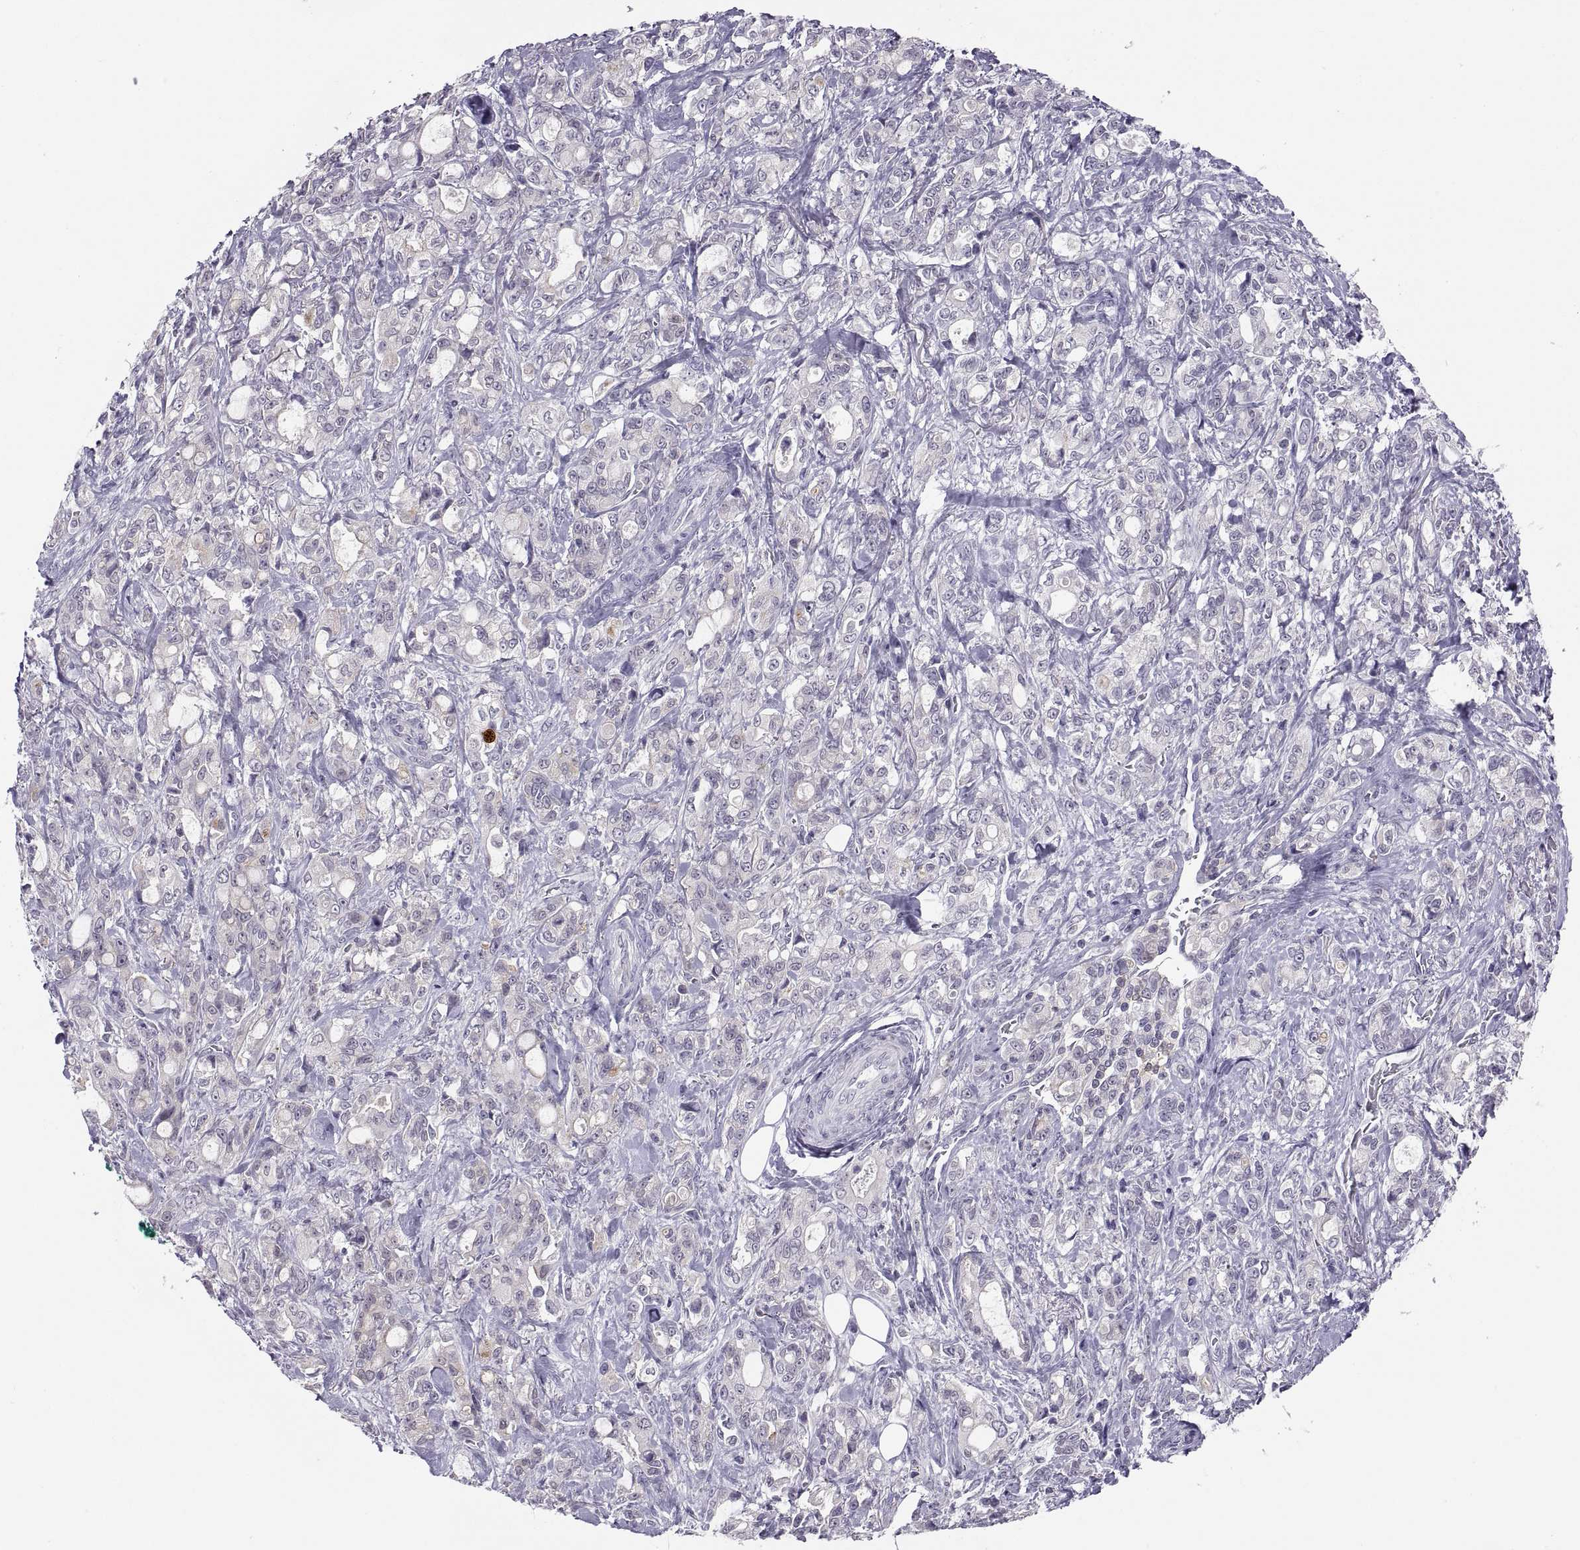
{"staining": {"intensity": "negative", "quantity": "none", "location": "none"}, "tissue": "stomach cancer", "cell_type": "Tumor cells", "image_type": "cancer", "snomed": [{"axis": "morphology", "description": "Adenocarcinoma, NOS"}, {"axis": "topography", "description": "Stomach"}], "caption": "The immunohistochemistry (IHC) photomicrograph has no significant positivity in tumor cells of stomach cancer (adenocarcinoma) tissue.", "gene": "TTC21A", "patient": {"sex": "male", "age": 63}}